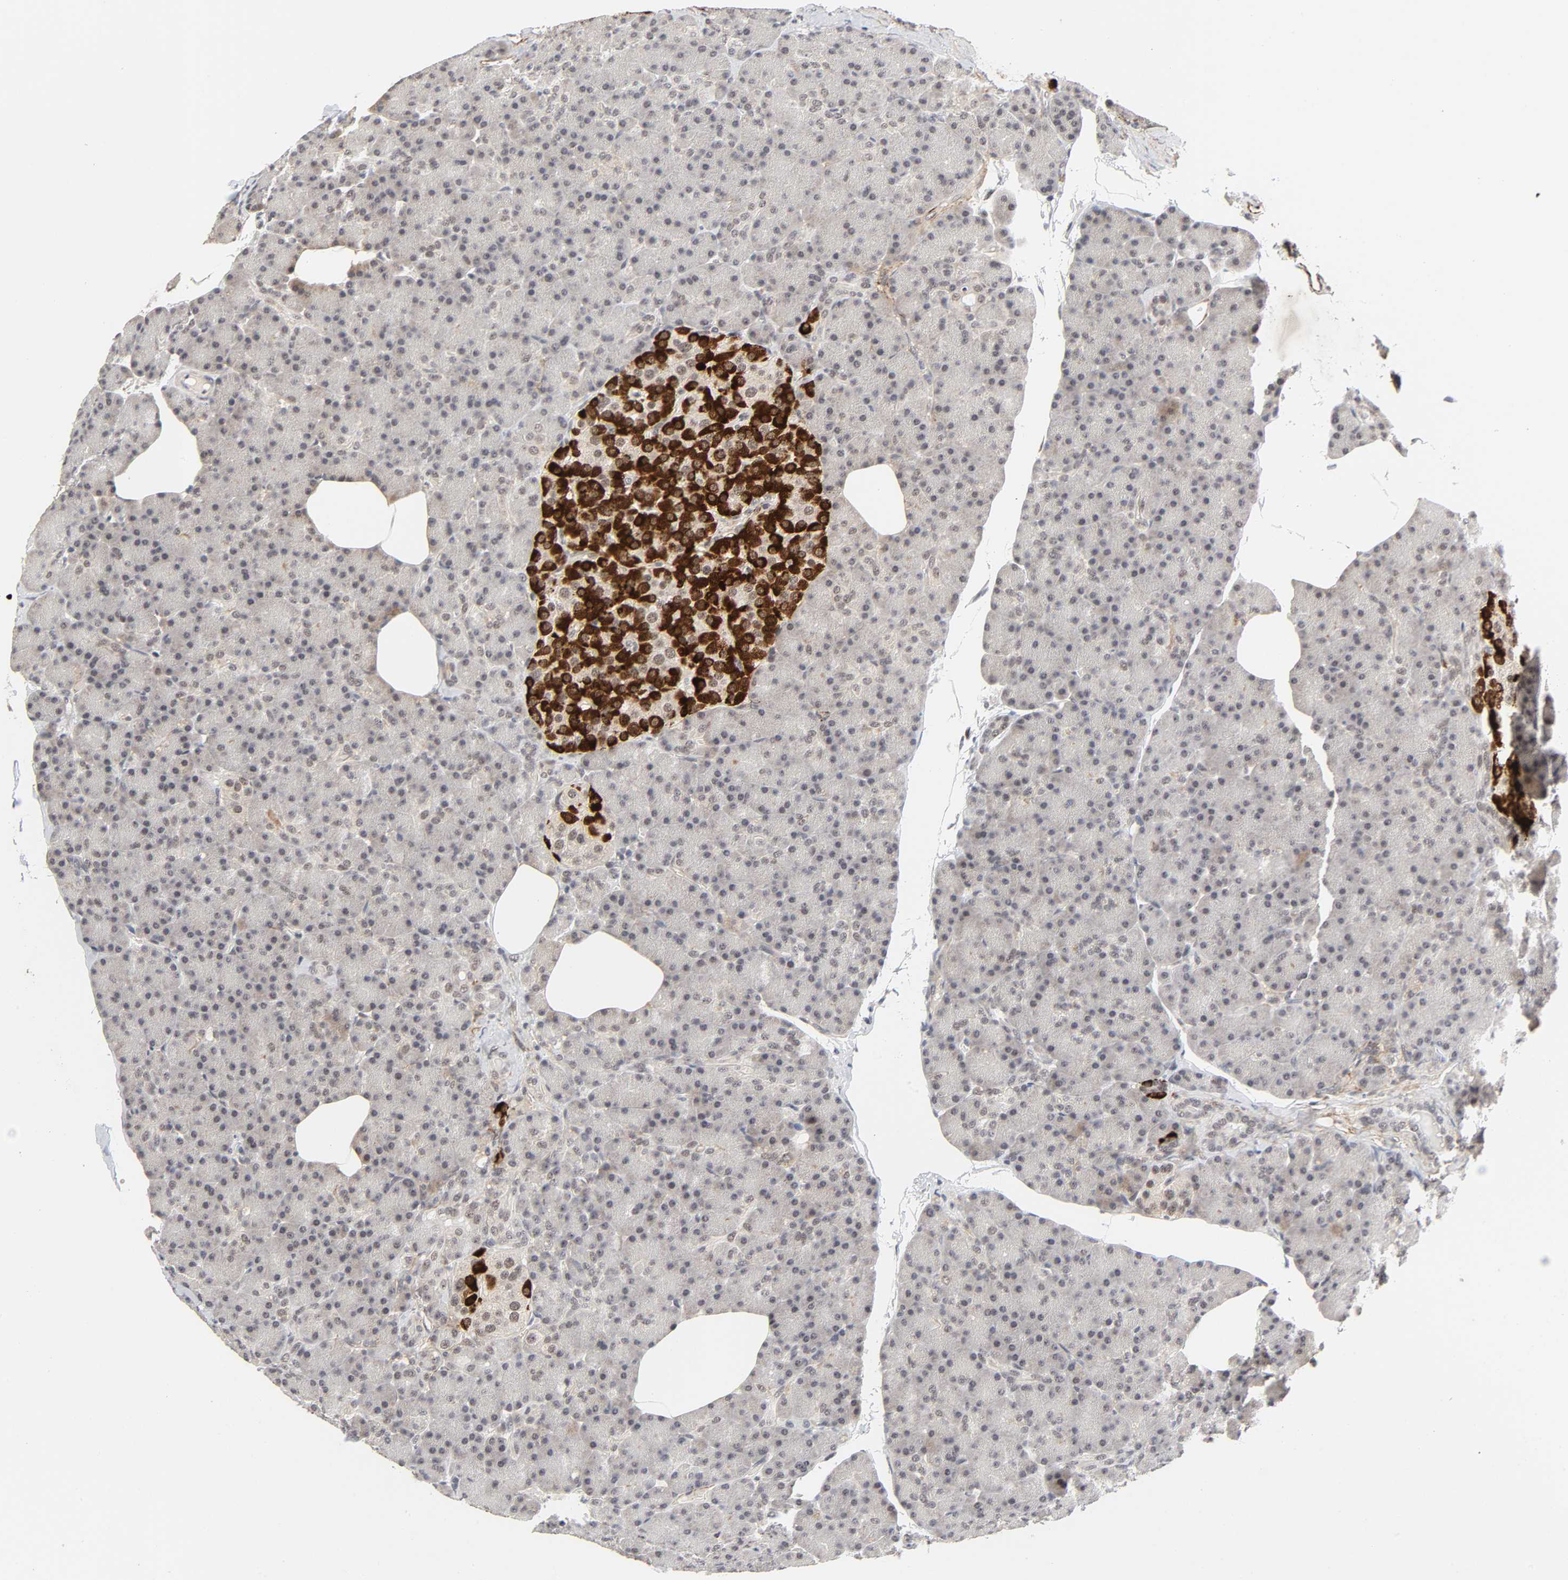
{"staining": {"intensity": "negative", "quantity": "none", "location": "none"}, "tissue": "pancreas", "cell_type": "Exocrine glandular cells", "image_type": "normal", "snomed": [{"axis": "morphology", "description": "Normal tissue, NOS"}, {"axis": "topography", "description": "Pancreas"}], "caption": "This image is of unremarkable pancreas stained with IHC to label a protein in brown with the nuclei are counter-stained blue. There is no positivity in exocrine glandular cells. (DAB (3,3'-diaminobenzidine) IHC visualized using brightfield microscopy, high magnification).", "gene": "ZKSCAN8", "patient": {"sex": "female", "age": 43}}